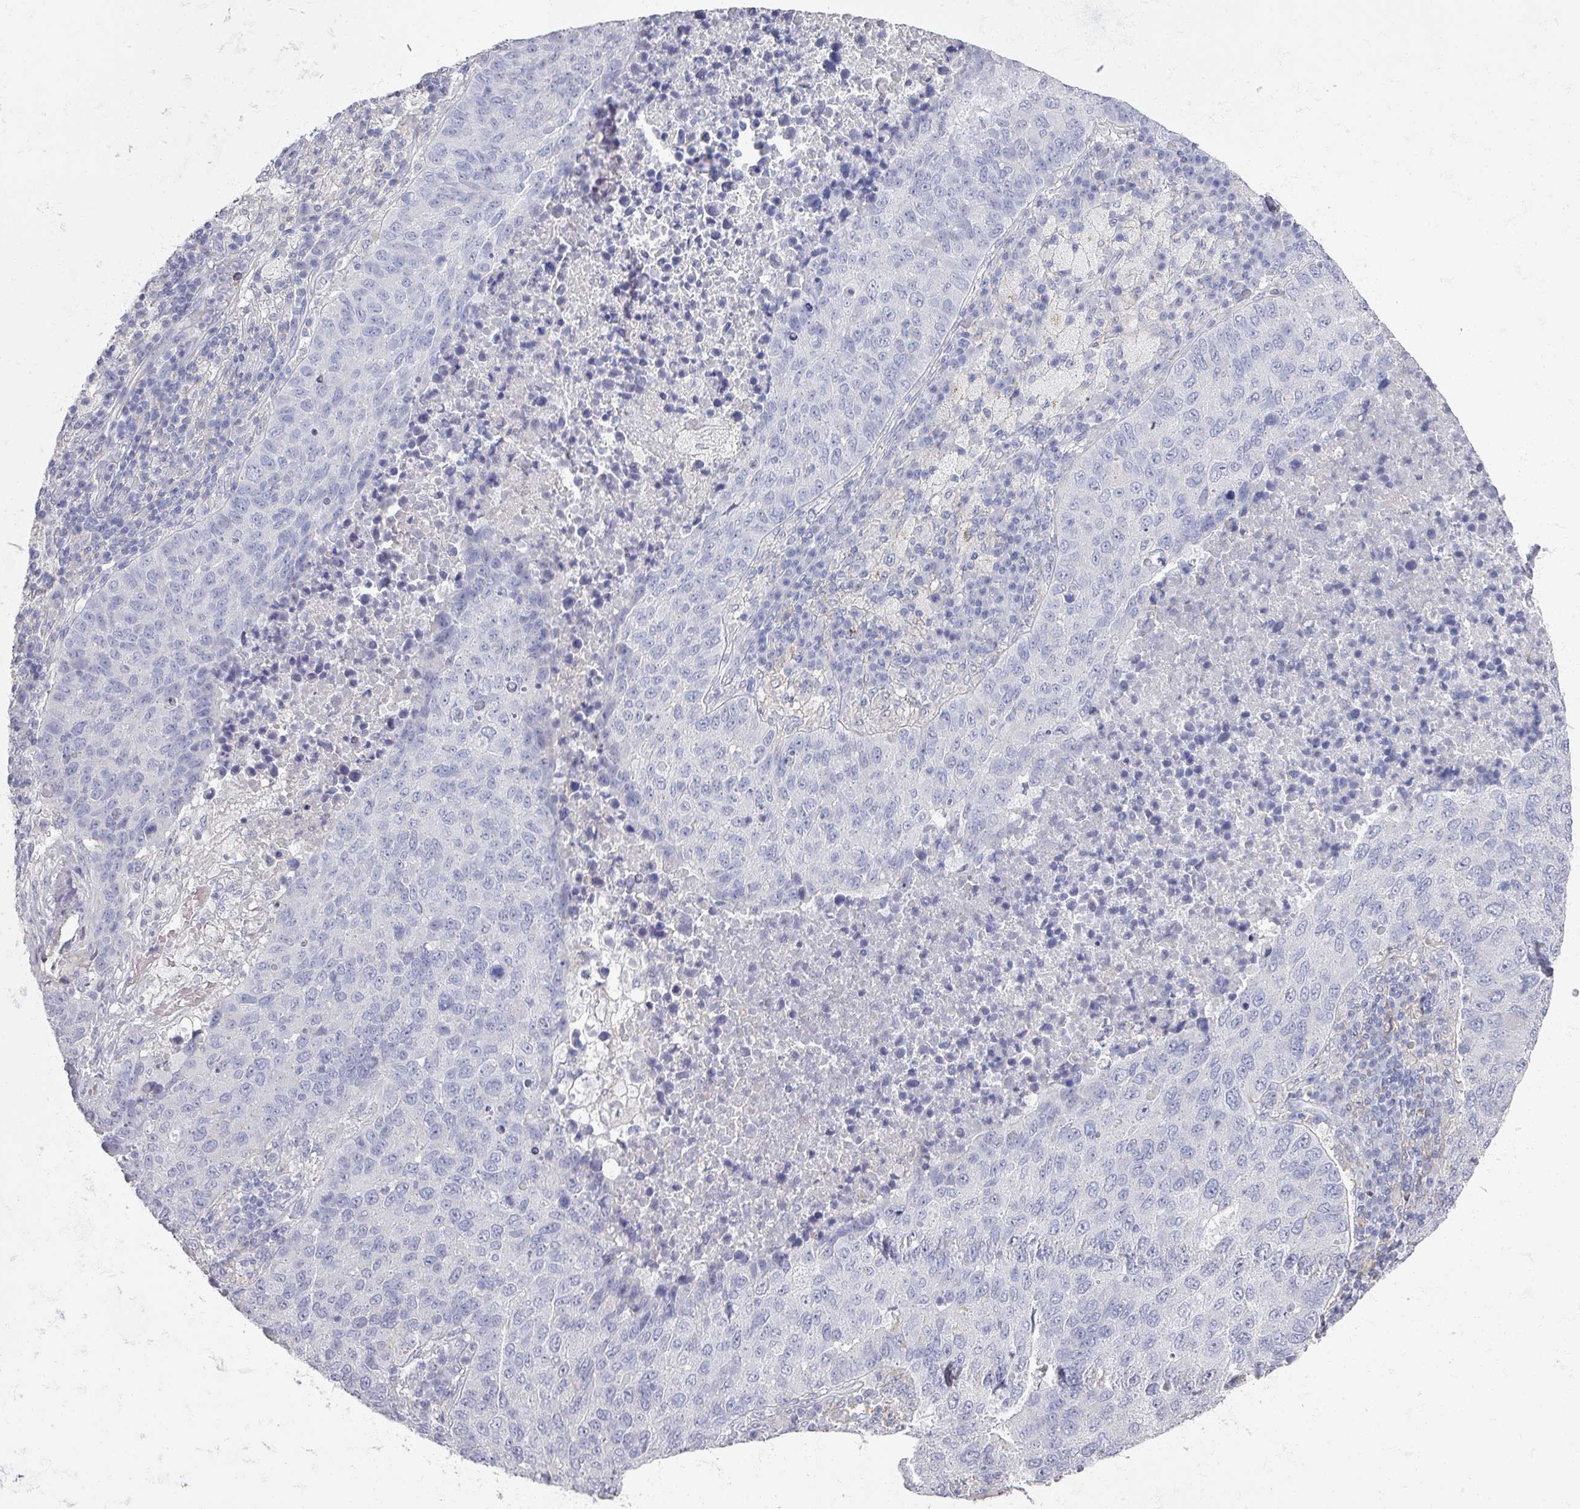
{"staining": {"intensity": "negative", "quantity": "none", "location": "none"}, "tissue": "lung cancer", "cell_type": "Tumor cells", "image_type": "cancer", "snomed": [{"axis": "morphology", "description": "Squamous cell carcinoma, NOS"}, {"axis": "topography", "description": "Lung"}], "caption": "Immunohistochemistry (IHC) photomicrograph of human lung cancer (squamous cell carcinoma) stained for a protein (brown), which displays no expression in tumor cells.", "gene": "OMG", "patient": {"sex": "male", "age": 73}}